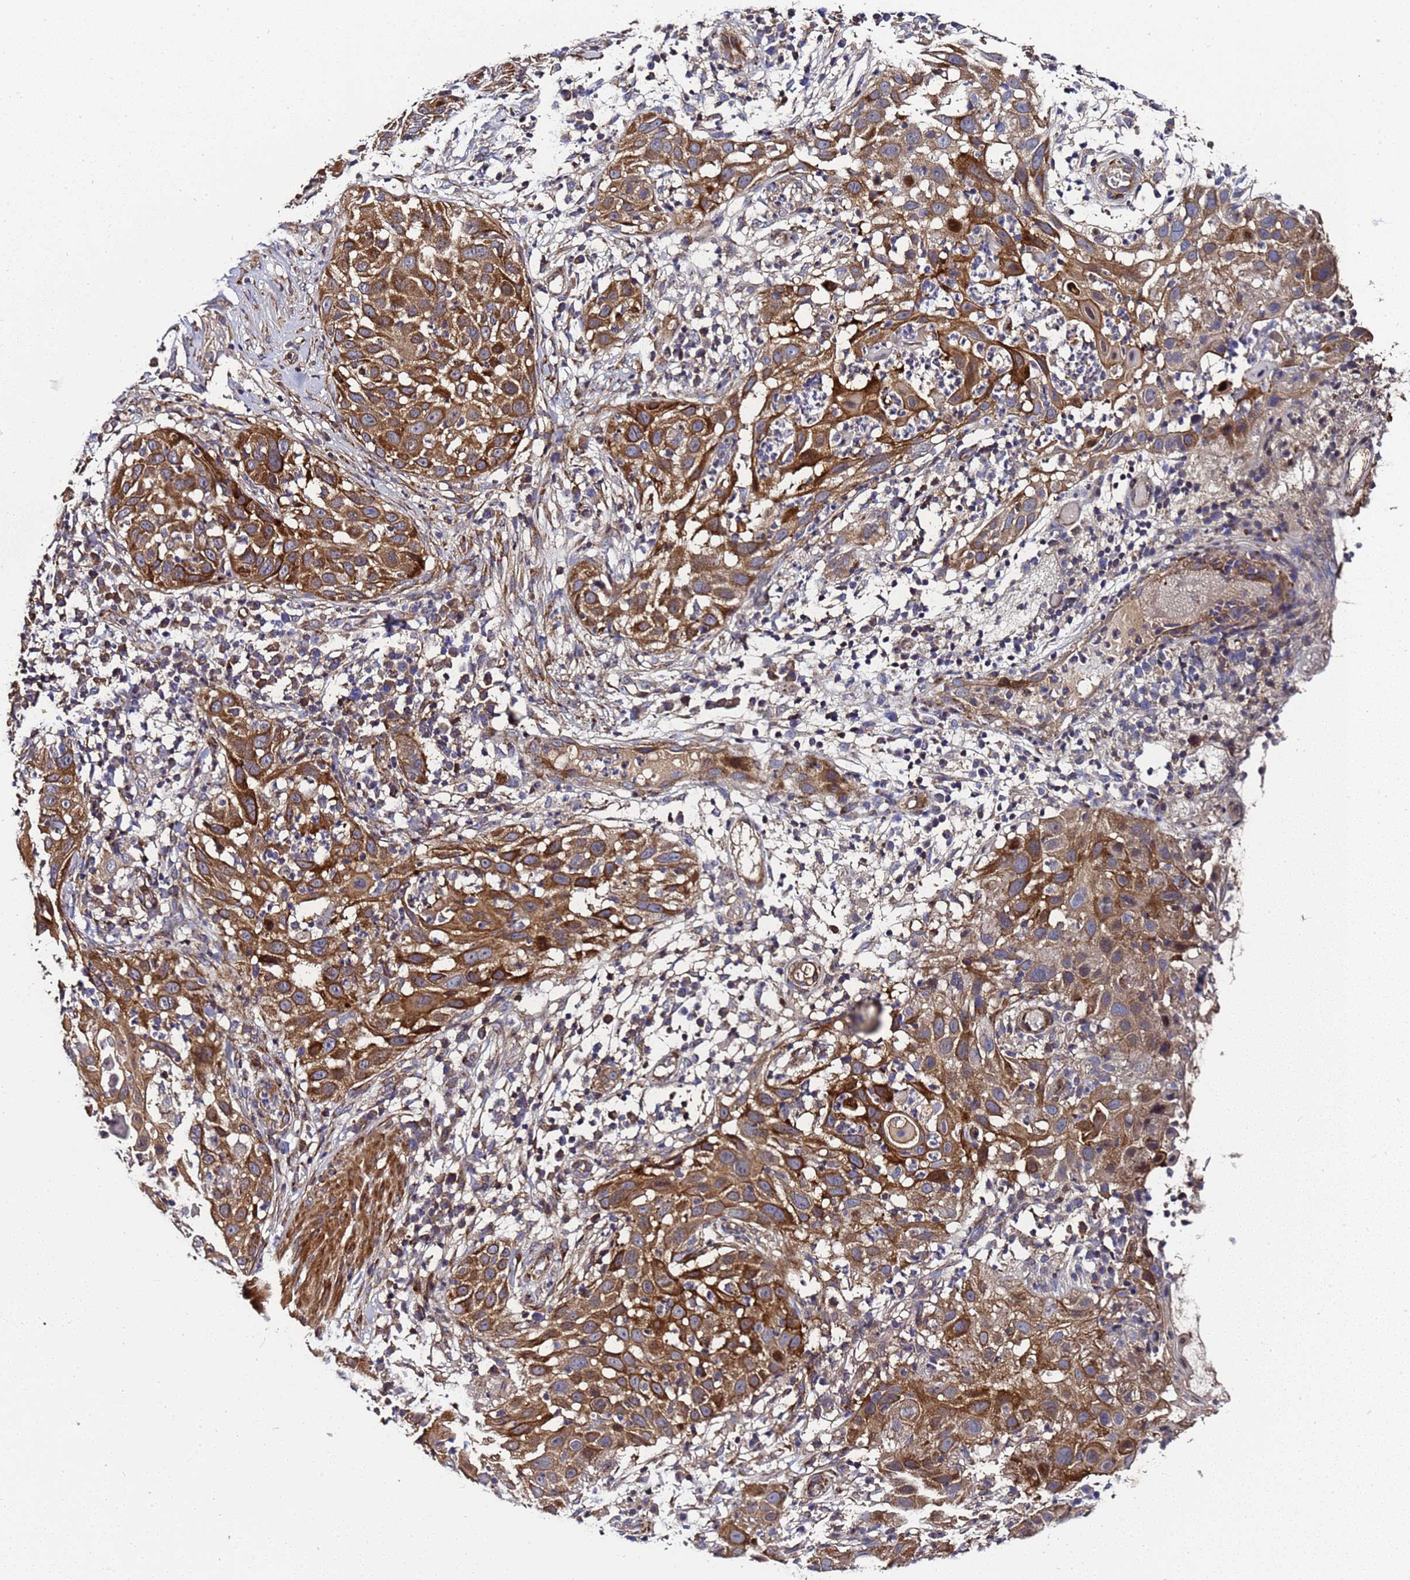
{"staining": {"intensity": "moderate", "quantity": ">75%", "location": "cytoplasmic/membranous"}, "tissue": "skin cancer", "cell_type": "Tumor cells", "image_type": "cancer", "snomed": [{"axis": "morphology", "description": "Squamous cell carcinoma, NOS"}, {"axis": "topography", "description": "Skin"}], "caption": "Immunohistochemistry of skin cancer (squamous cell carcinoma) reveals medium levels of moderate cytoplasmic/membranous positivity in approximately >75% of tumor cells. The staining is performed using DAB (3,3'-diaminobenzidine) brown chromogen to label protein expression. The nuclei are counter-stained blue using hematoxylin.", "gene": "MOCS1", "patient": {"sex": "female", "age": 44}}